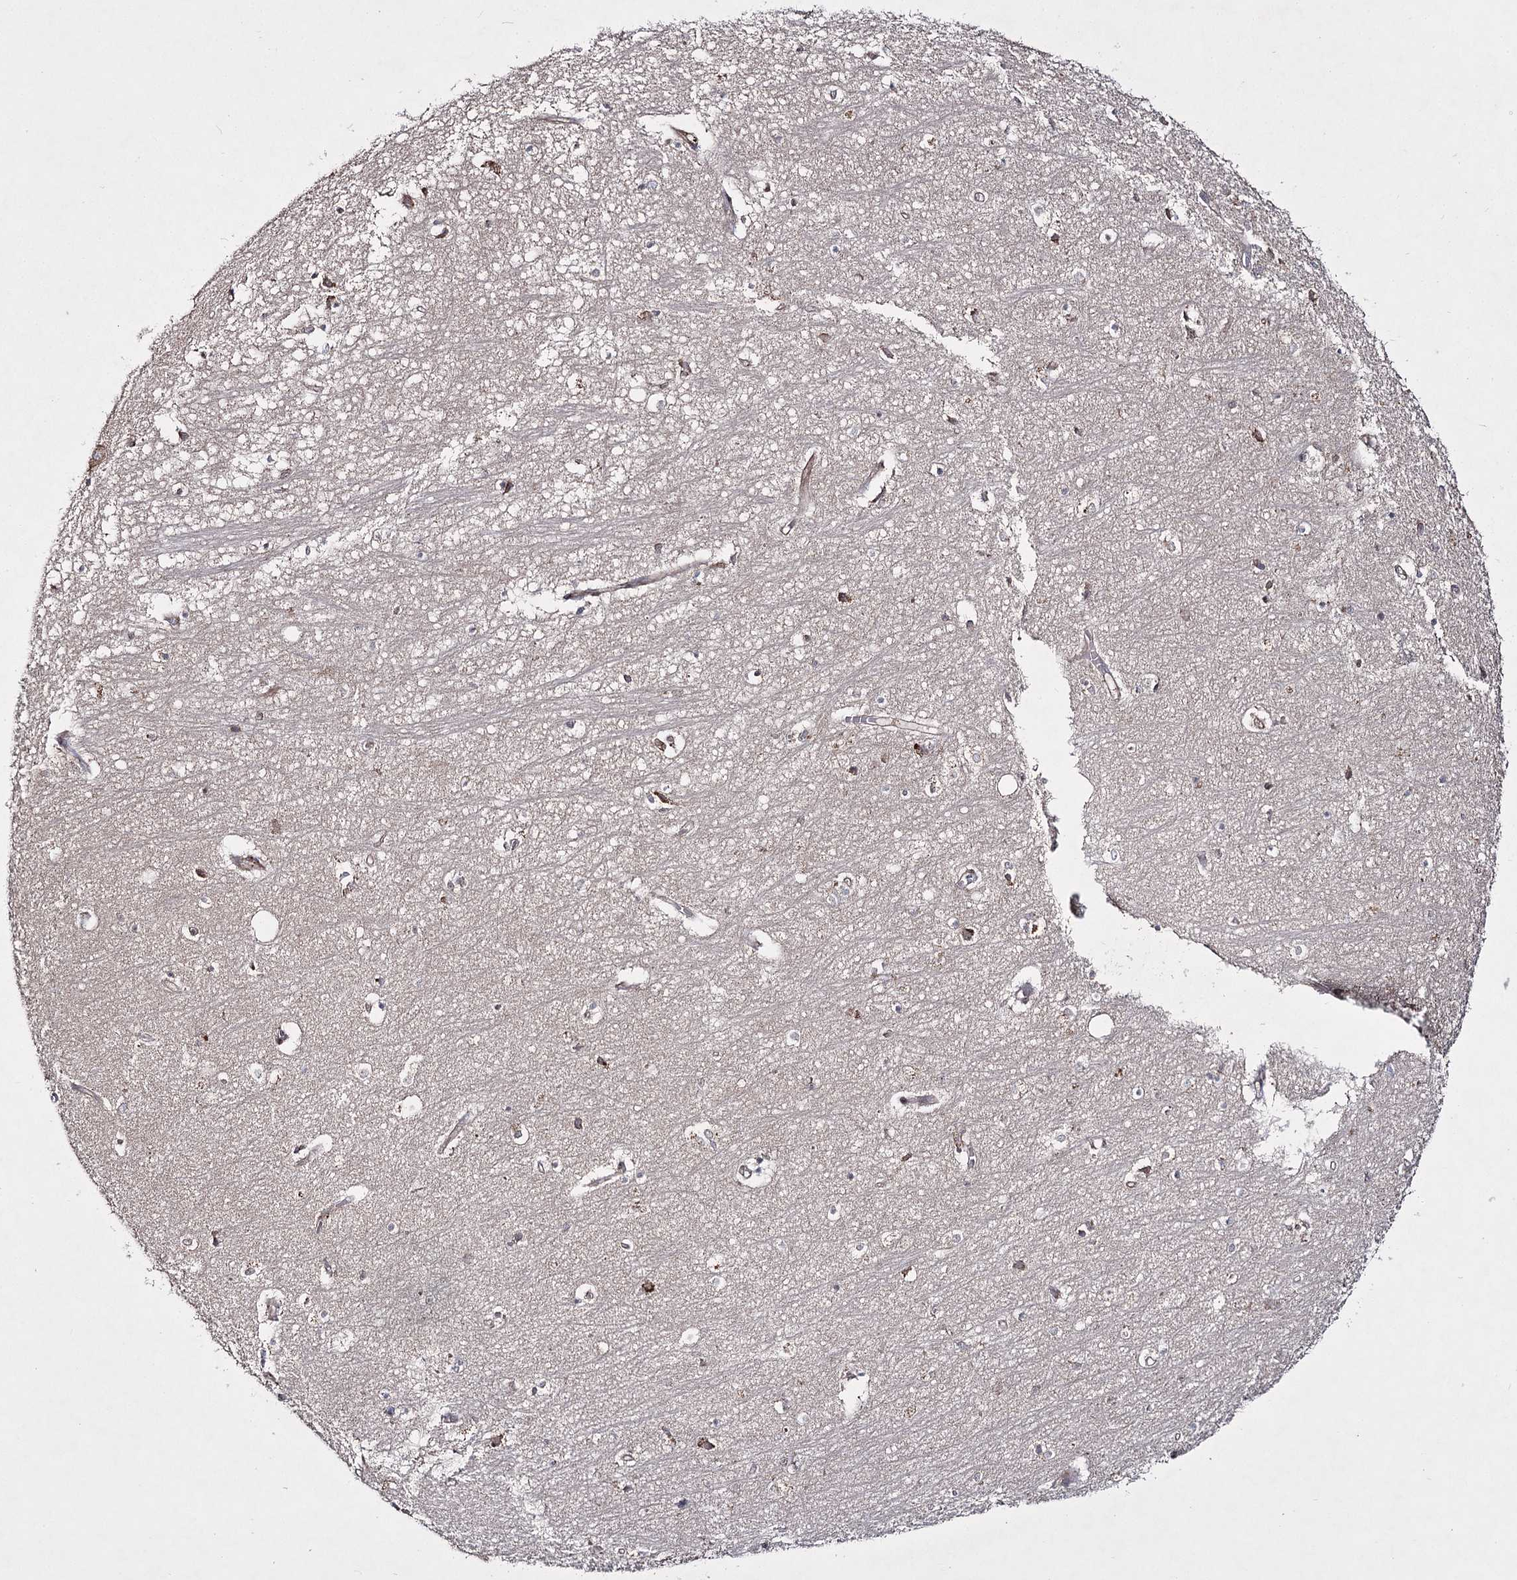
{"staining": {"intensity": "weak", "quantity": "<25%", "location": "cytoplasmic/membranous"}, "tissue": "hippocampus", "cell_type": "Glial cells", "image_type": "normal", "snomed": [{"axis": "morphology", "description": "Normal tissue, NOS"}, {"axis": "topography", "description": "Hippocampus"}], "caption": "A high-resolution photomicrograph shows immunohistochemistry staining of benign hippocampus, which exhibits no significant positivity in glial cells.", "gene": "HECTD2", "patient": {"sex": "female", "age": 64}}